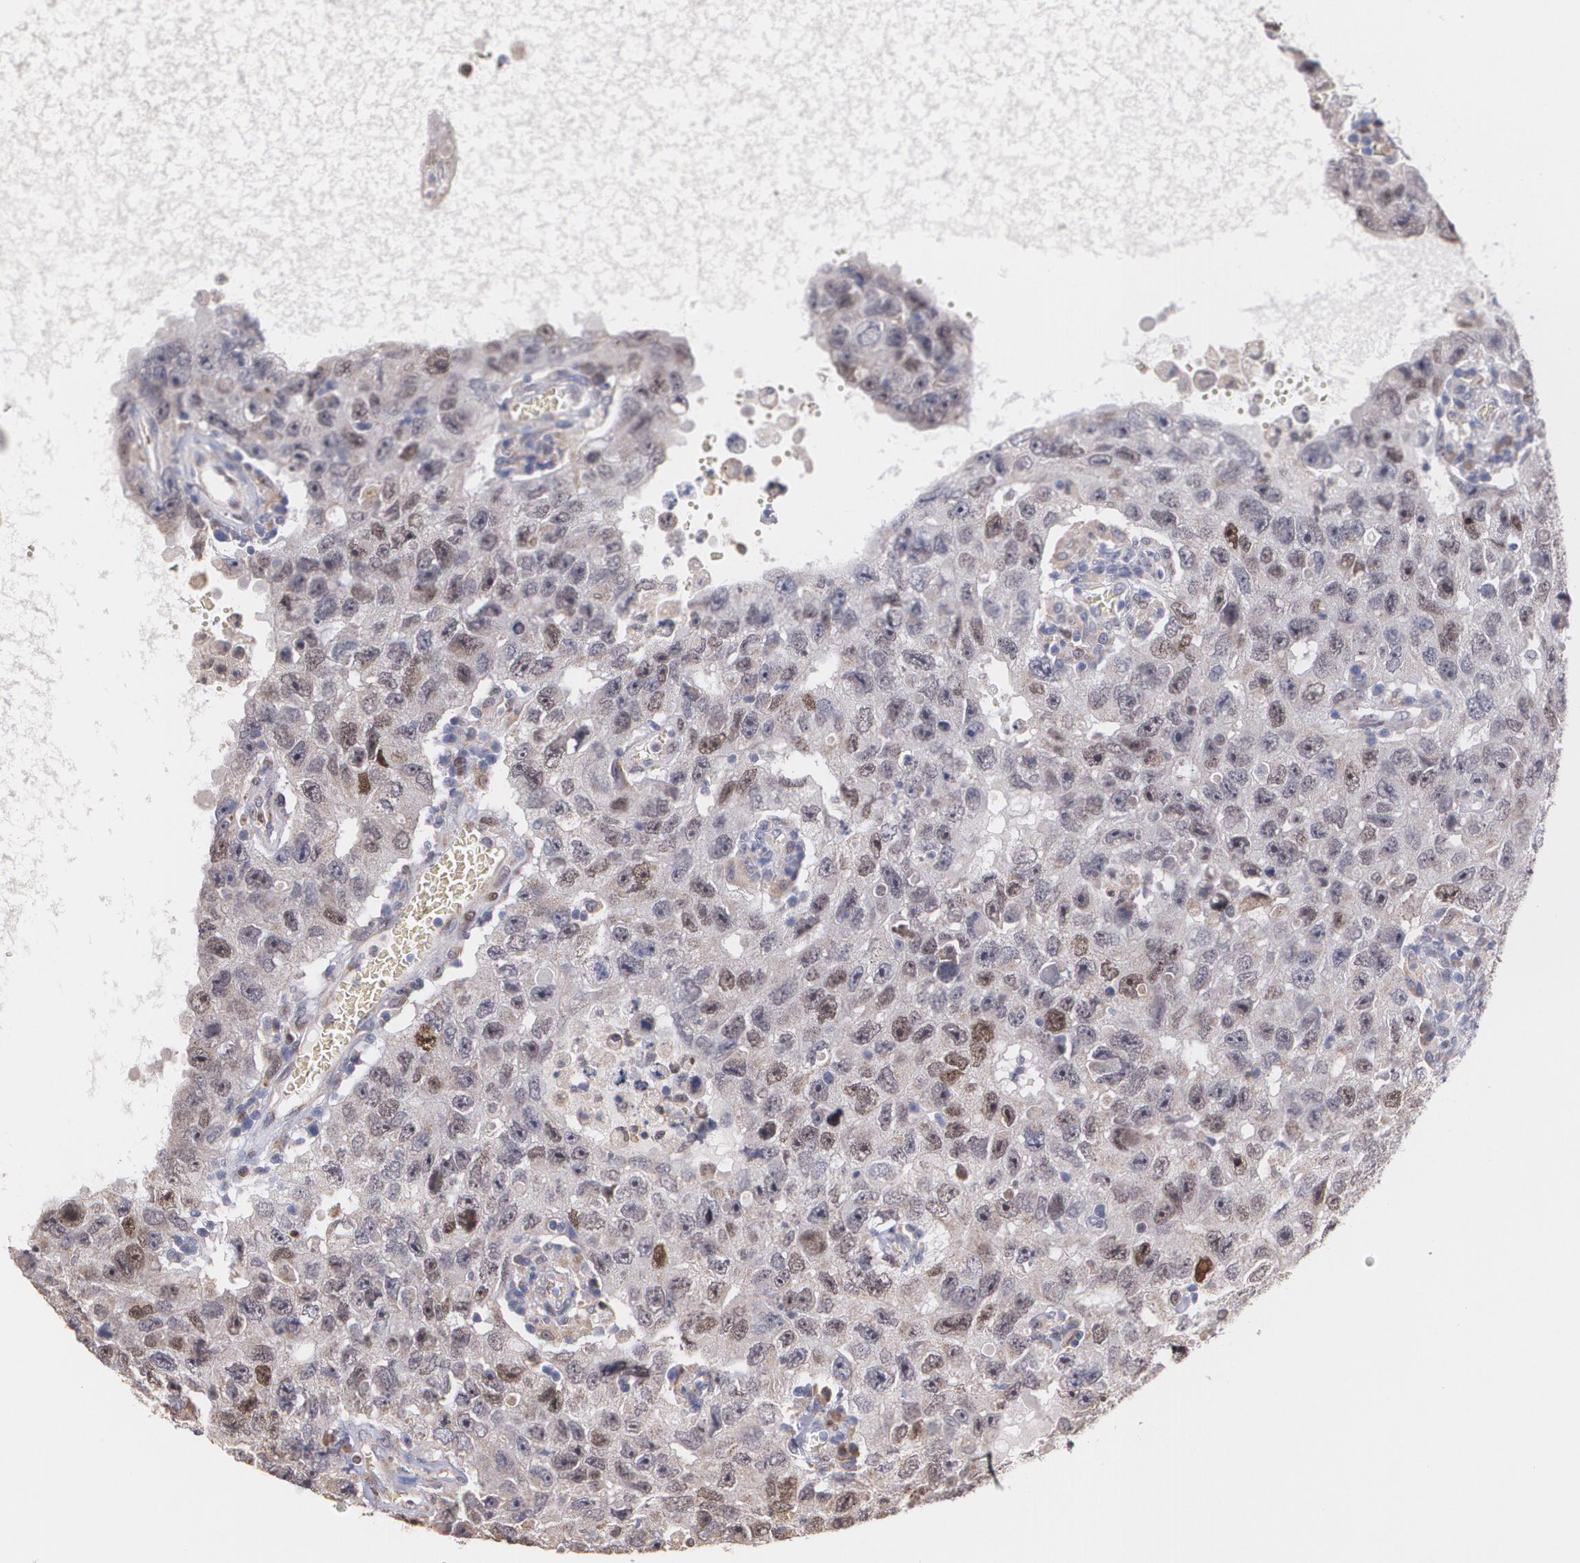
{"staining": {"intensity": "weak", "quantity": "<25%", "location": "cytoplasmic/membranous,nuclear"}, "tissue": "testis cancer", "cell_type": "Tumor cells", "image_type": "cancer", "snomed": [{"axis": "morphology", "description": "Carcinoma, Embryonal, NOS"}, {"axis": "topography", "description": "Testis"}], "caption": "An immunohistochemistry micrograph of testis cancer is shown. There is no staining in tumor cells of testis cancer.", "gene": "ATF3", "patient": {"sex": "male", "age": 26}}